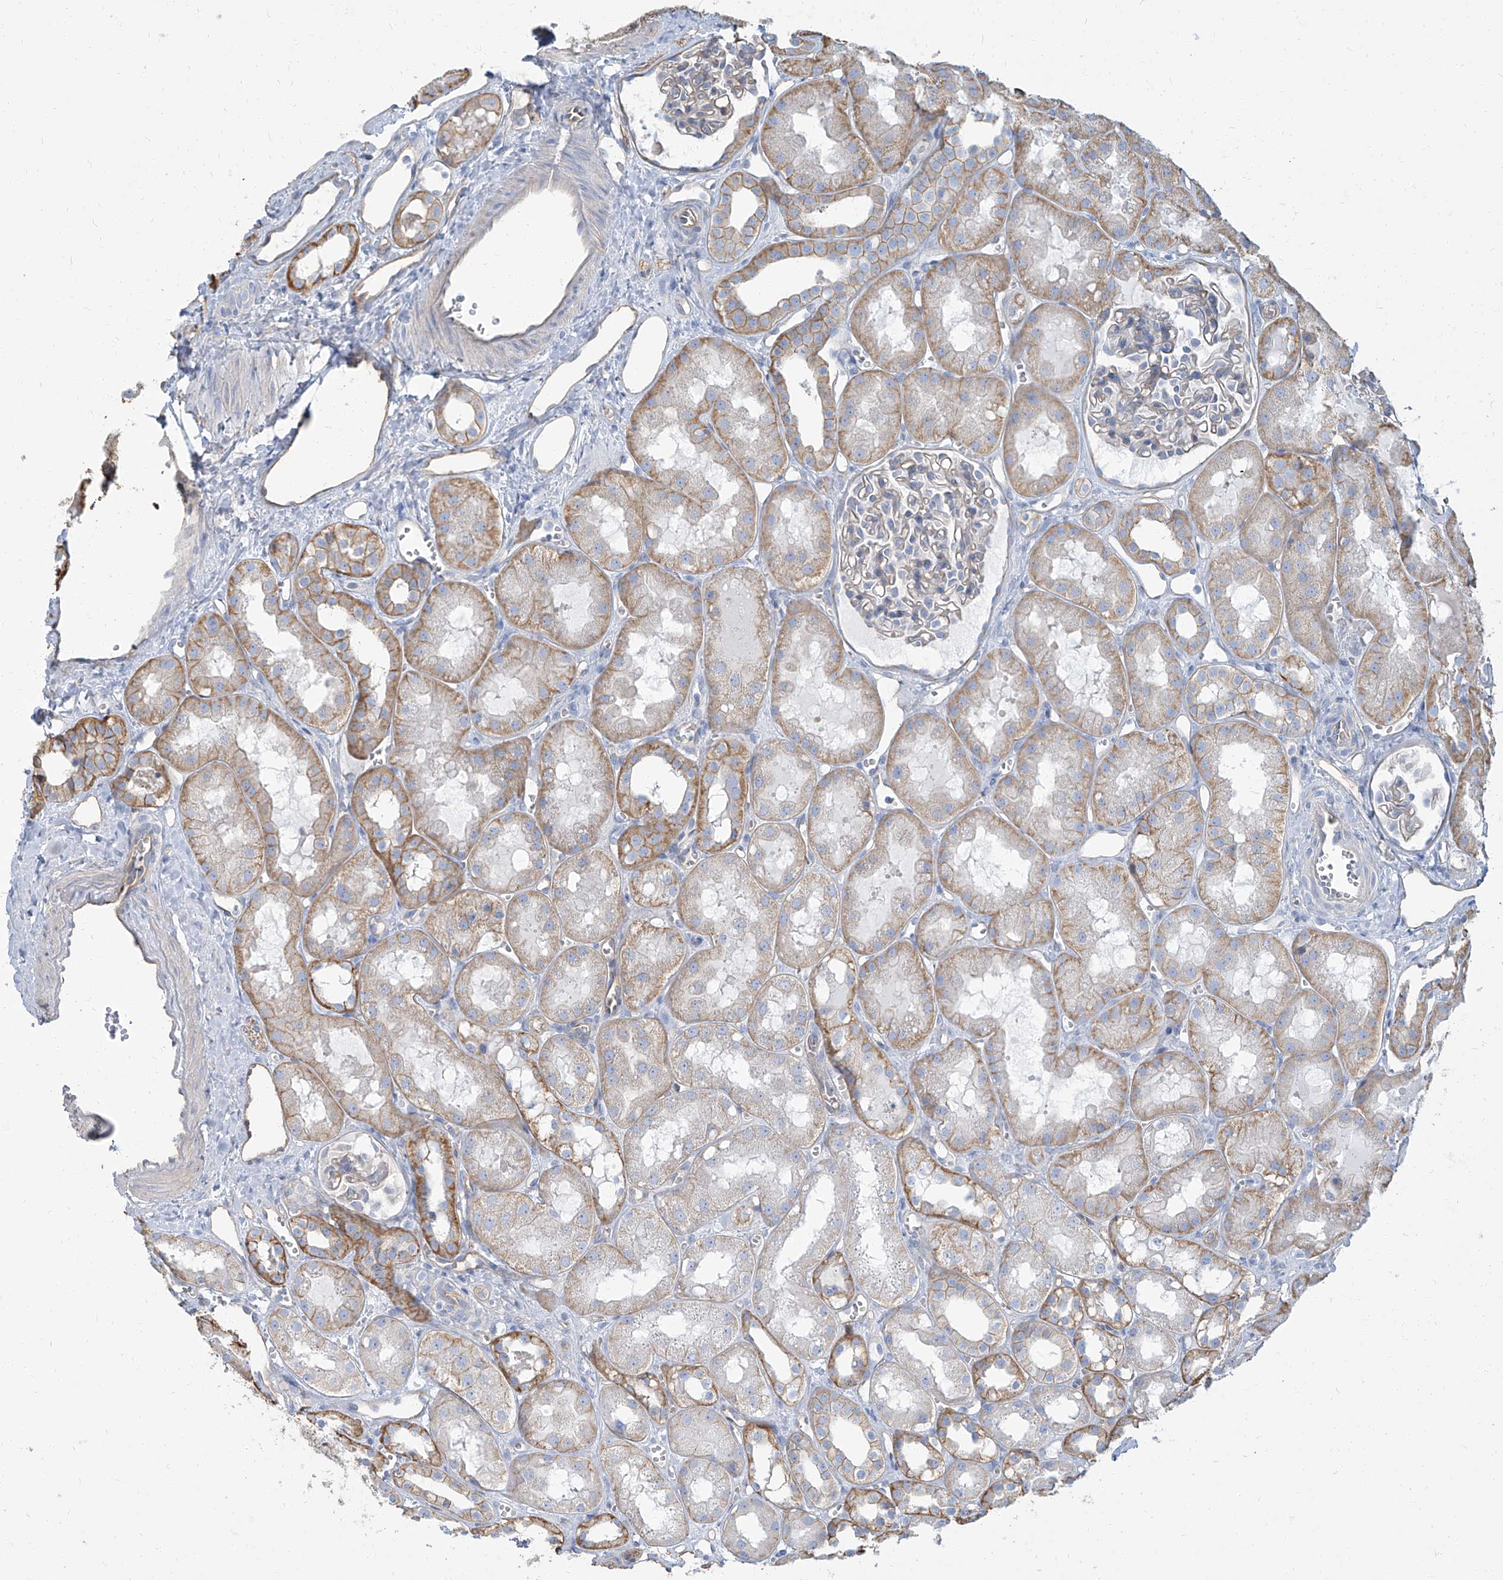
{"staining": {"intensity": "weak", "quantity": "25%-75%", "location": "cytoplasmic/membranous"}, "tissue": "kidney", "cell_type": "Cells in glomeruli", "image_type": "normal", "snomed": [{"axis": "morphology", "description": "Normal tissue, NOS"}, {"axis": "topography", "description": "Kidney"}], "caption": "Kidney was stained to show a protein in brown. There is low levels of weak cytoplasmic/membranous expression in about 25%-75% of cells in glomeruli. Ihc stains the protein in brown and the nuclei are stained blue.", "gene": "TXLNB", "patient": {"sex": "male", "age": 16}}